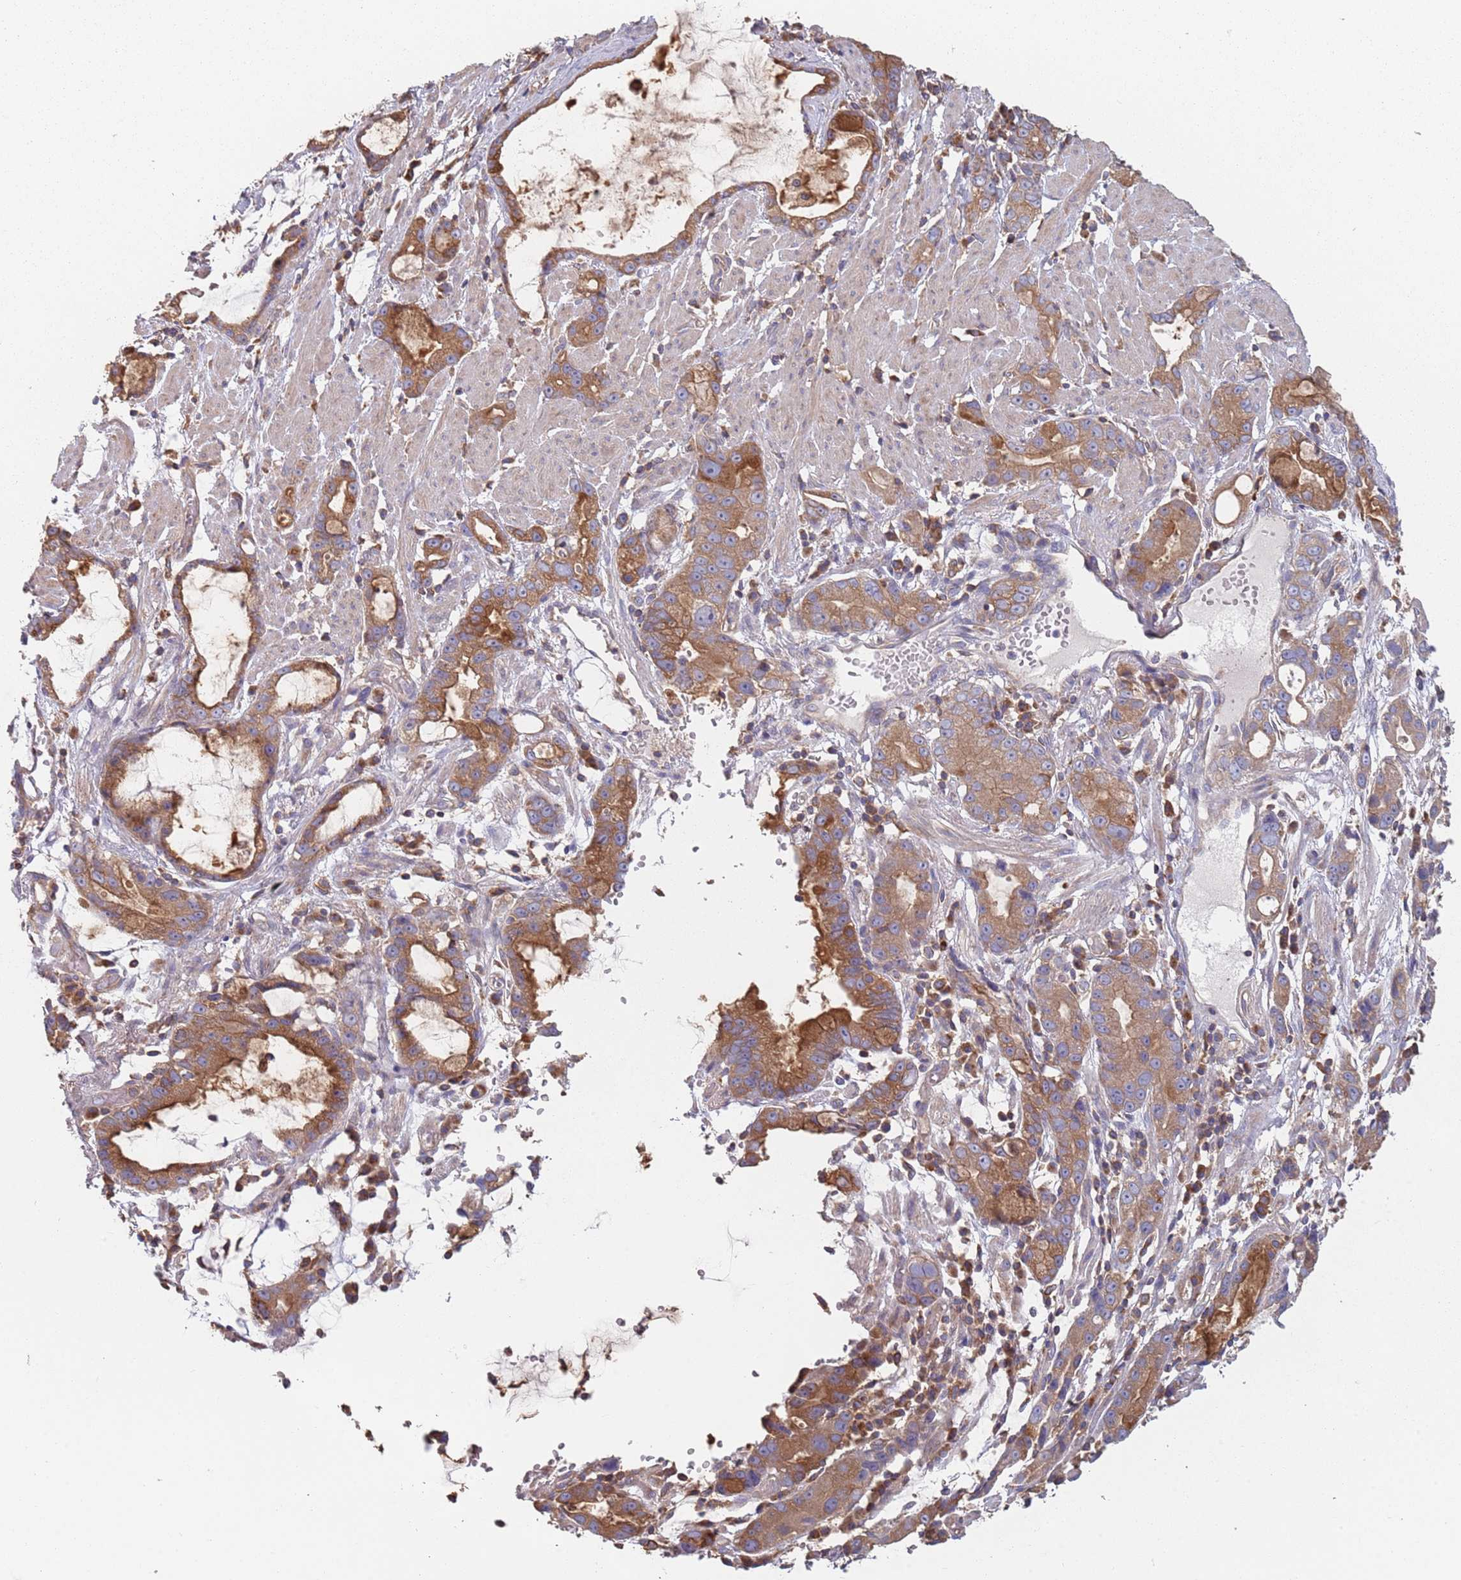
{"staining": {"intensity": "moderate", "quantity": ">75%", "location": "cytoplasmic/membranous"}, "tissue": "stomach cancer", "cell_type": "Tumor cells", "image_type": "cancer", "snomed": [{"axis": "morphology", "description": "Adenocarcinoma, NOS"}, {"axis": "topography", "description": "Stomach"}], "caption": "The immunohistochemical stain highlights moderate cytoplasmic/membranous expression in tumor cells of stomach cancer tissue.", "gene": "GDI2", "patient": {"sex": "male", "age": 55}}